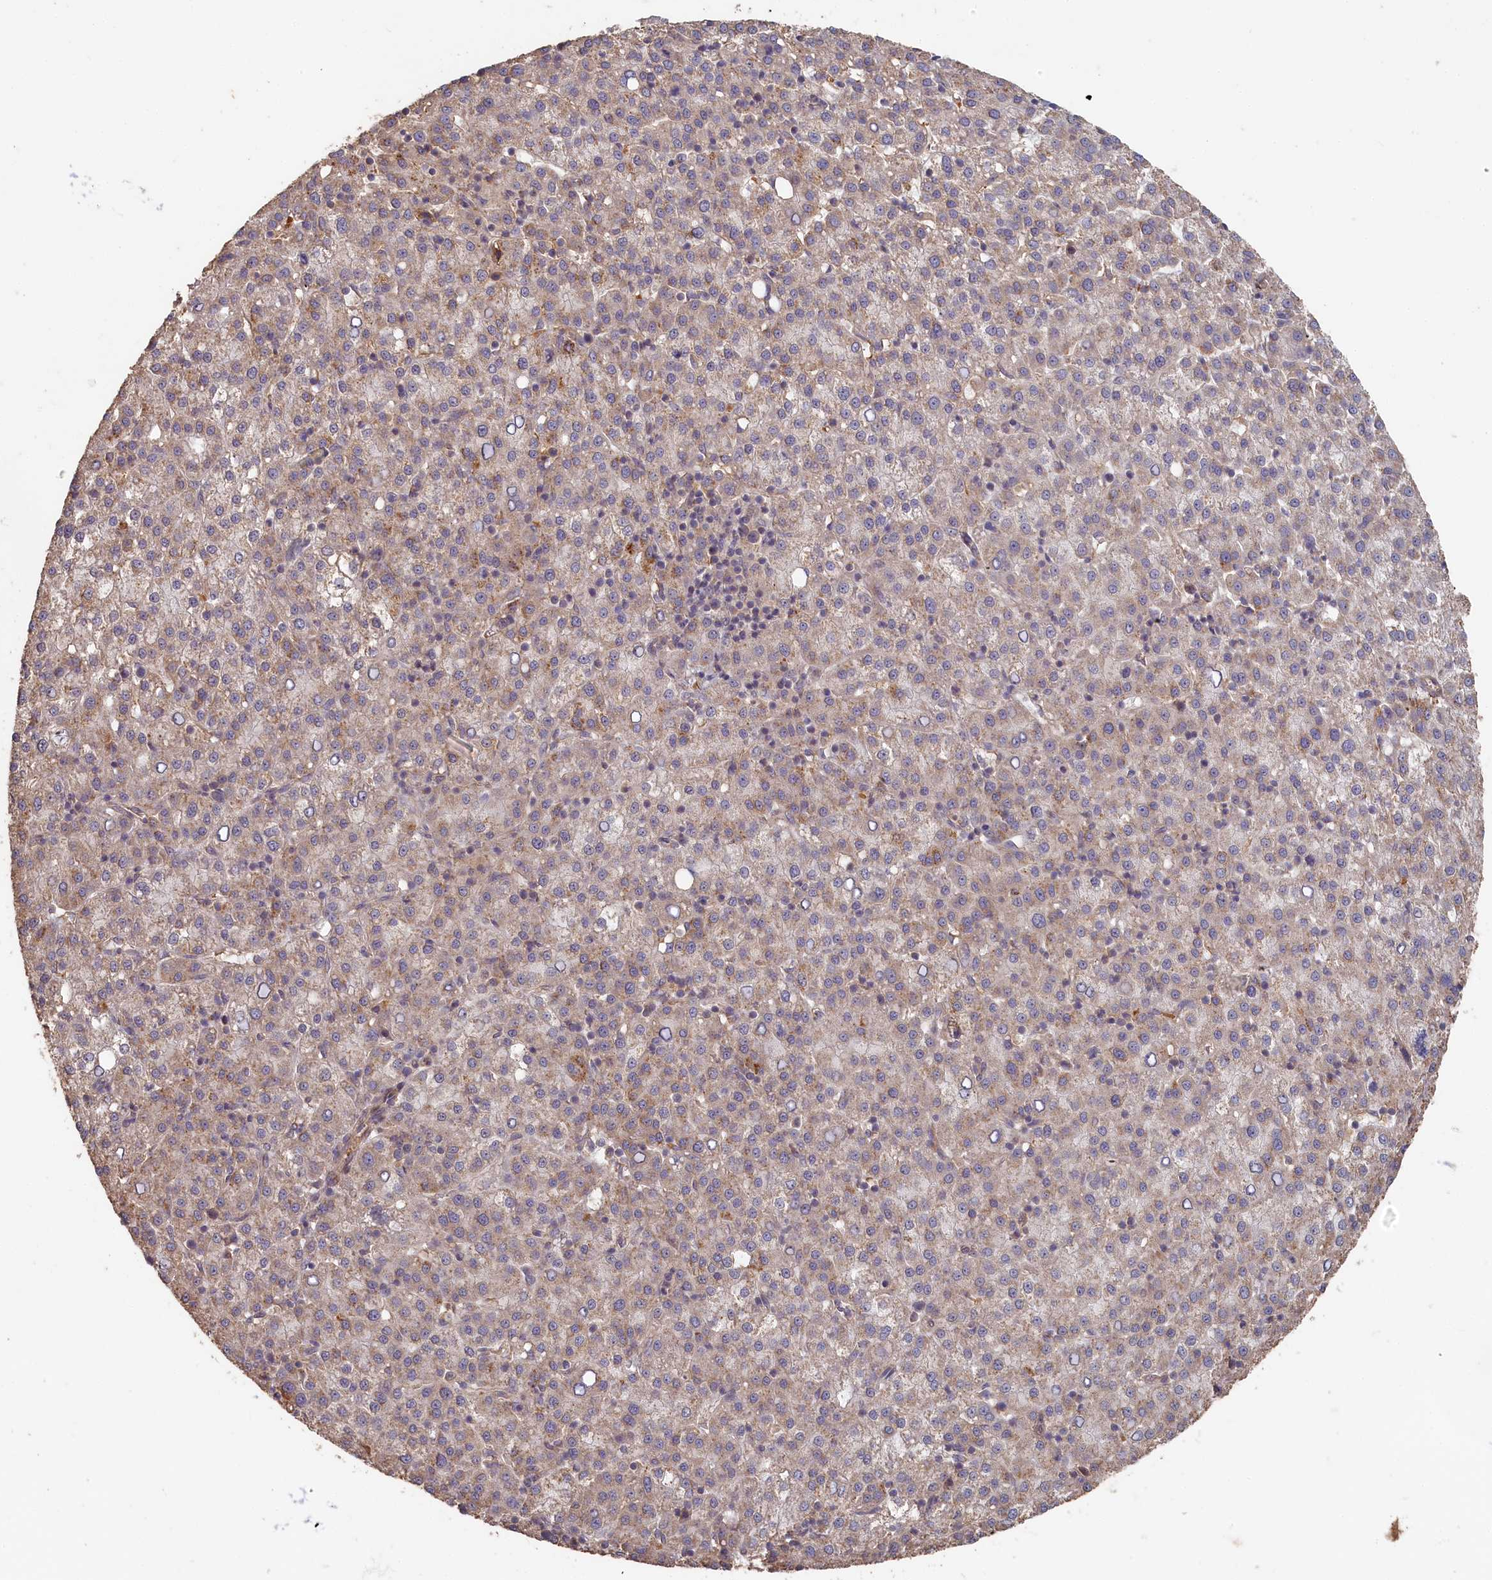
{"staining": {"intensity": "weak", "quantity": "<25%", "location": "cytoplasmic/membranous"}, "tissue": "liver cancer", "cell_type": "Tumor cells", "image_type": "cancer", "snomed": [{"axis": "morphology", "description": "Carcinoma, Hepatocellular, NOS"}, {"axis": "topography", "description": "Liver"}], "caption": "DAB immunohistochemical staining of human hepatocellular carcinoma (liver) demonstrates no significant positivity in tumor cells.", "gene": "STX16", "patient": {"sex": "female", "age": 58}}